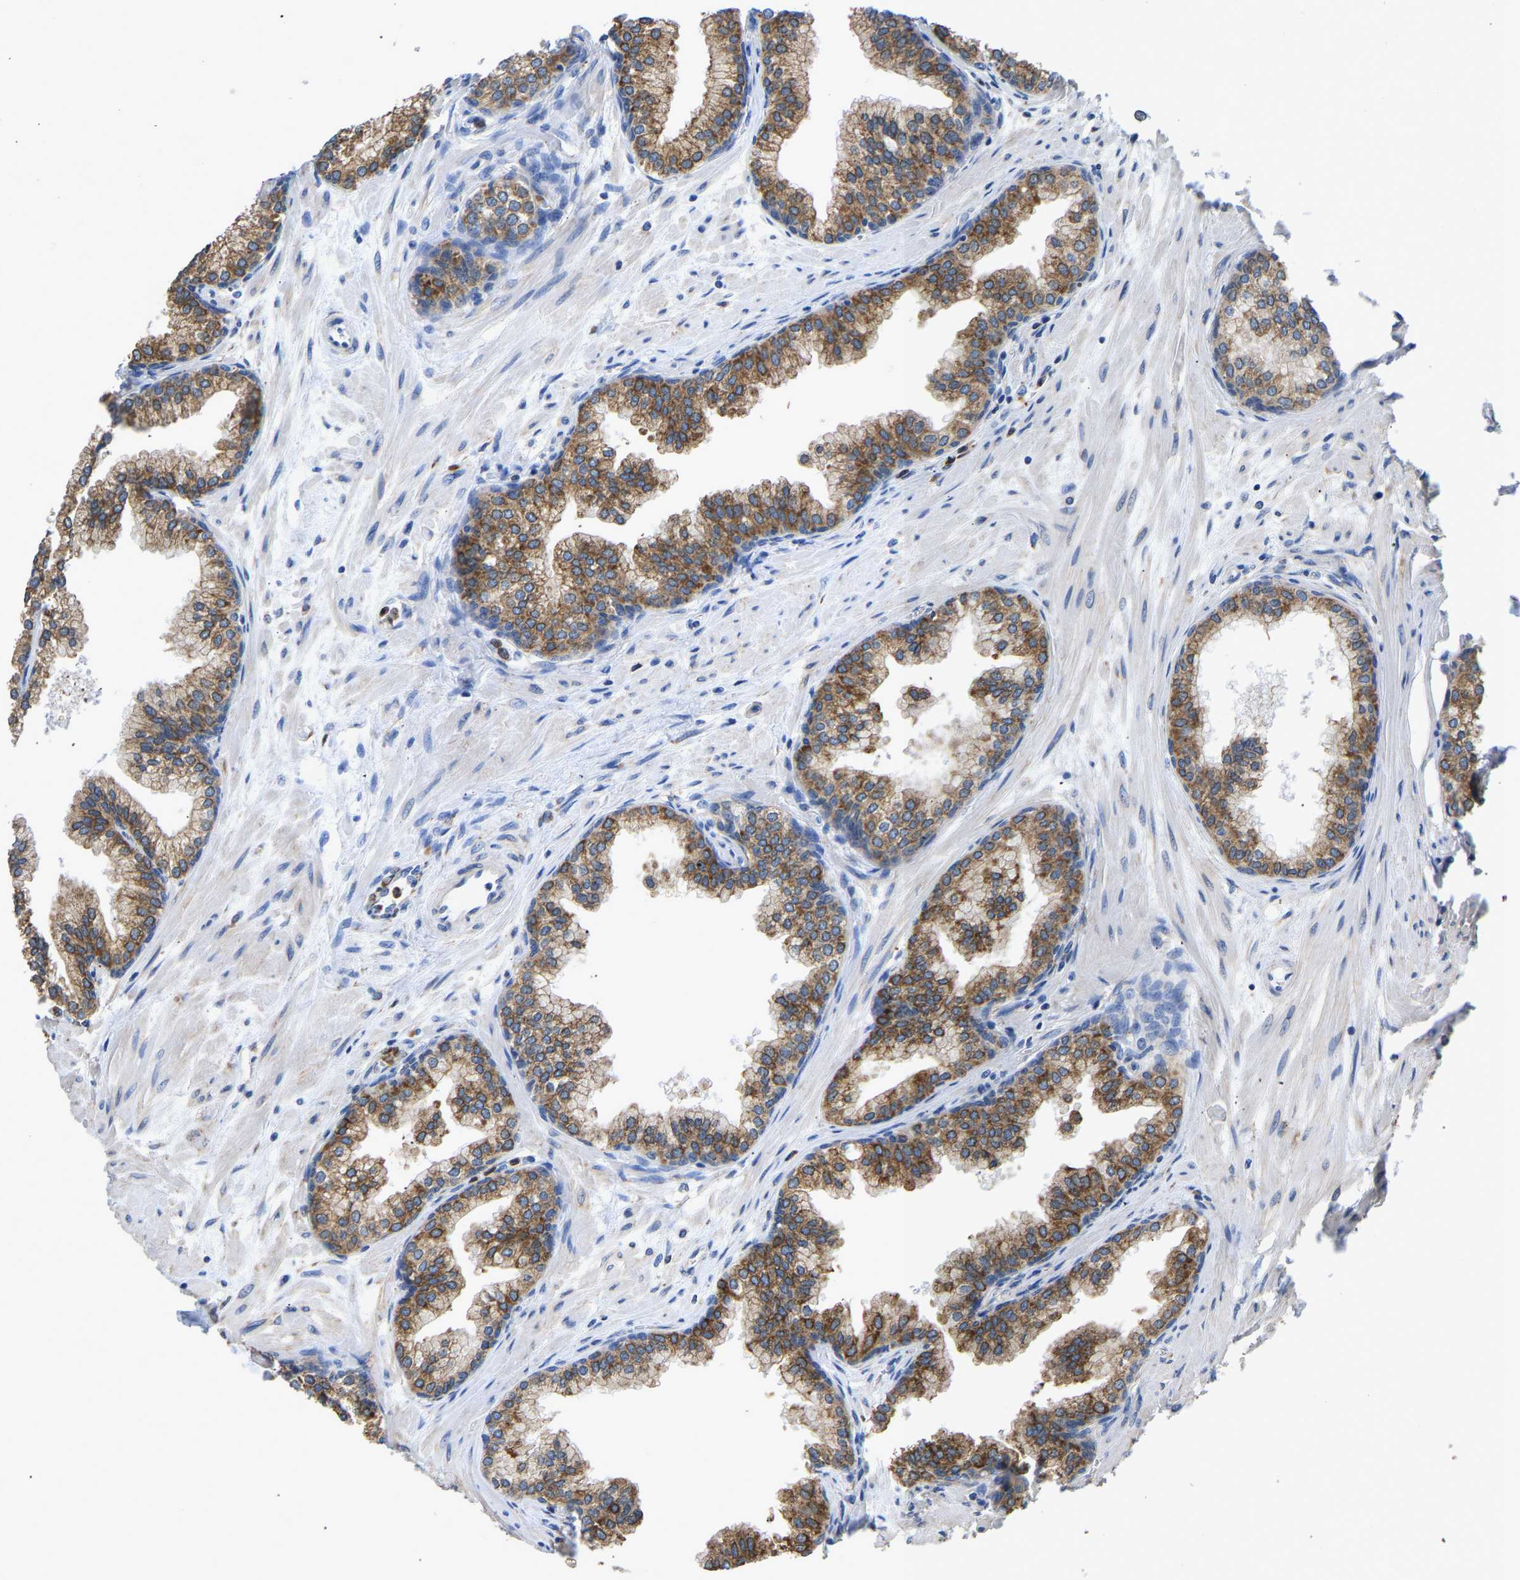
{"staining": {"intensity": "strong", "quantity": ">75%", "location": "cytoplasmic/membranous"}, "tissue": "prostate", "cell_type": "Glandular cells", "image_type": "normal", "snomed": [{"axis": "morphology", "description": "Normal tissue, NOS"}, {"axis": "morphology", "description": "Urothelial carcinoma, Low grade"}, {"axis": "topography", "description": "Urinary bladder"}, {"axis": "topography", "description": "Prostate"}], "caption": "Immunohistochemical staining of unremarkable prostate reveals >75% levels of strong cytoplasmic/membranous protein expression in about >75% of glandular cells.", "gene": "P4HB", "patient": {"sex": "male", "age": 60}}